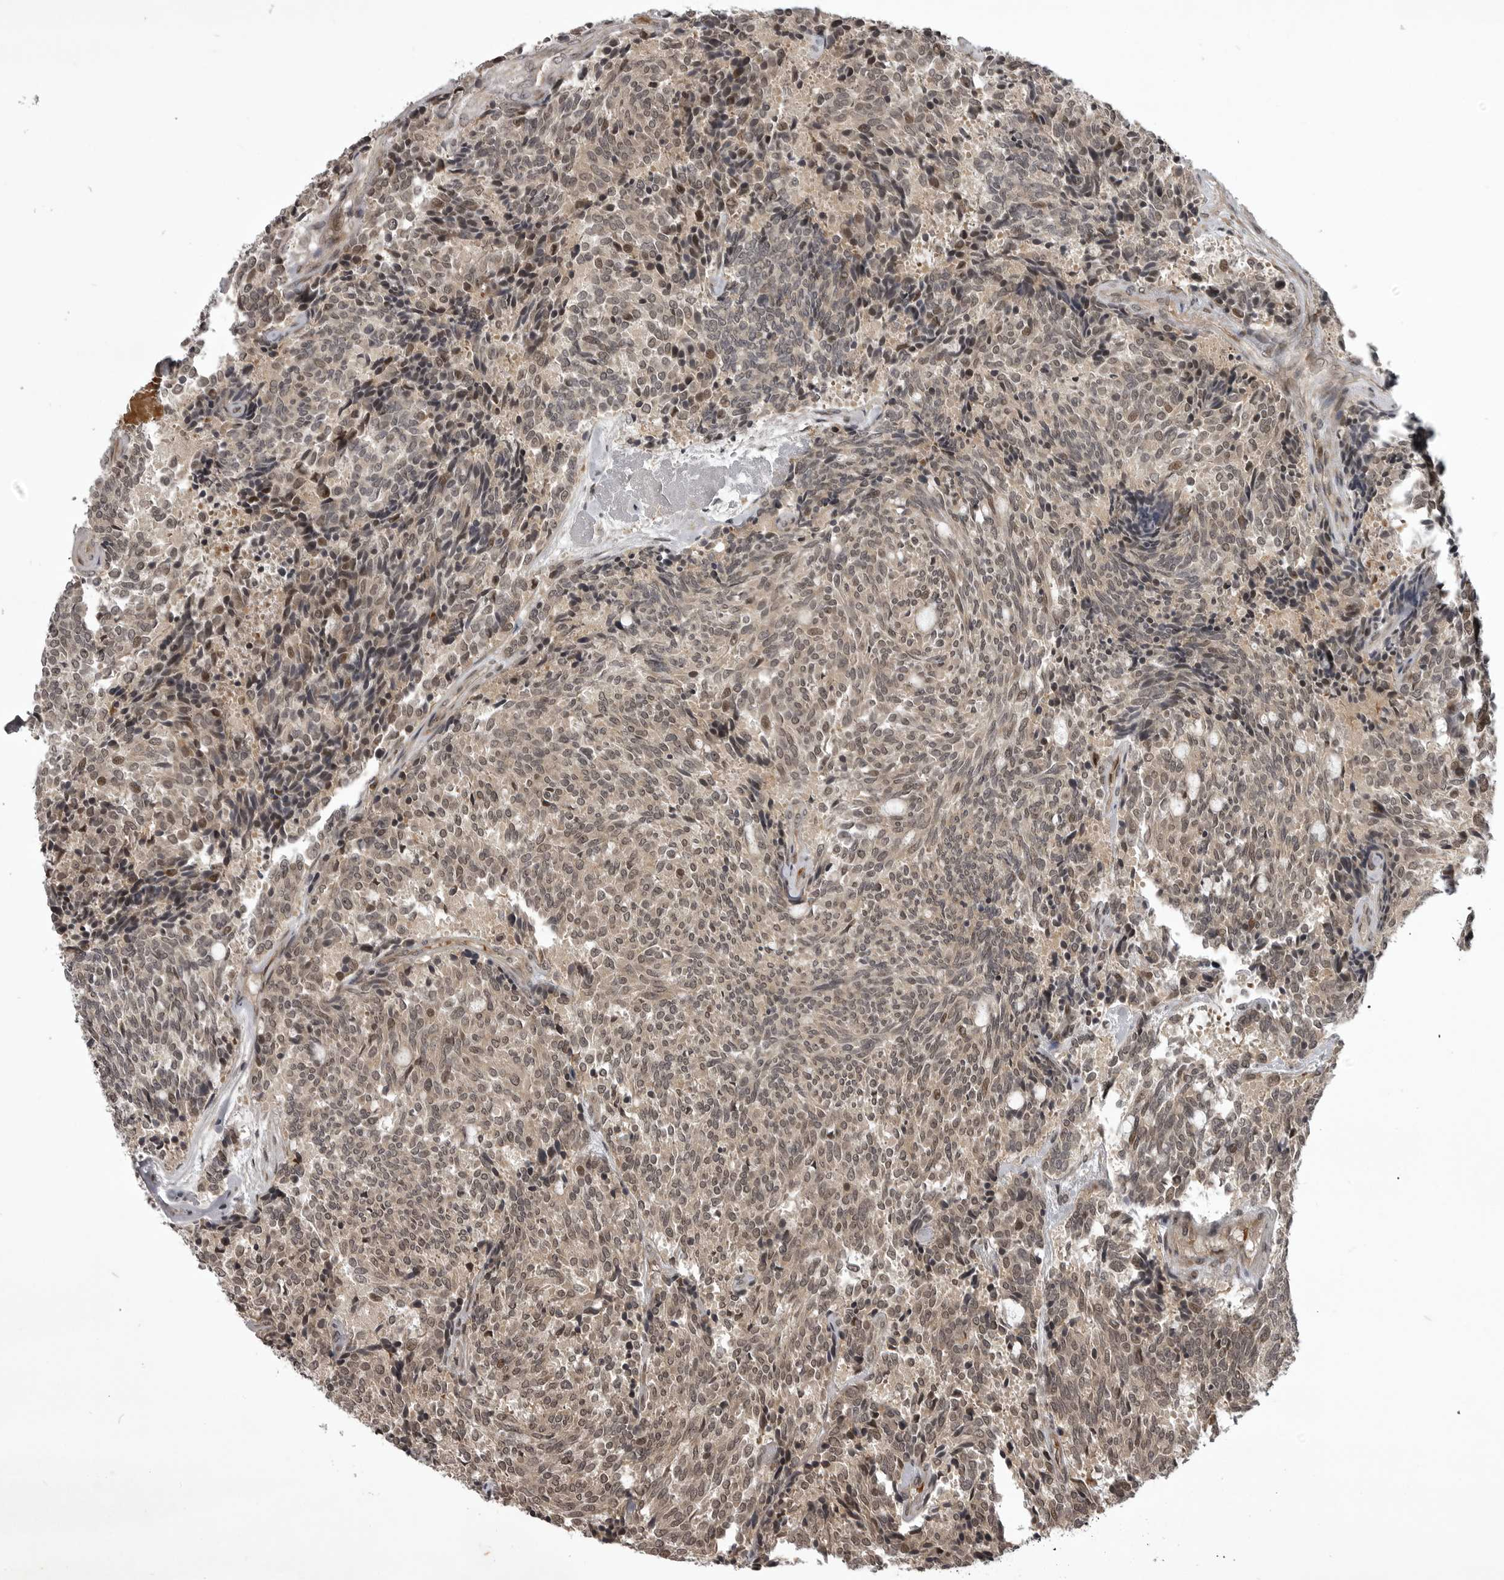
{"staining": {"intensity": "moderate", "quantity": ">75%", "location": "nuclear"}, "tissue": "carcinoid", "cell_type": "Tumor cells", "image_type": "cancer", "snomed": [{"axis": "morphology", "description": "Carcinoid, malignant, NOS"}, {"axis": "topography", "description": "Pancreas"}], "caption": "Protein expression by immunohistochemistry exhibits moderate nuclear staining in about >75% of tumor cells in carcinoid.", "gene": "SNX16", "patient": {"sex": "female", "age": 54}}